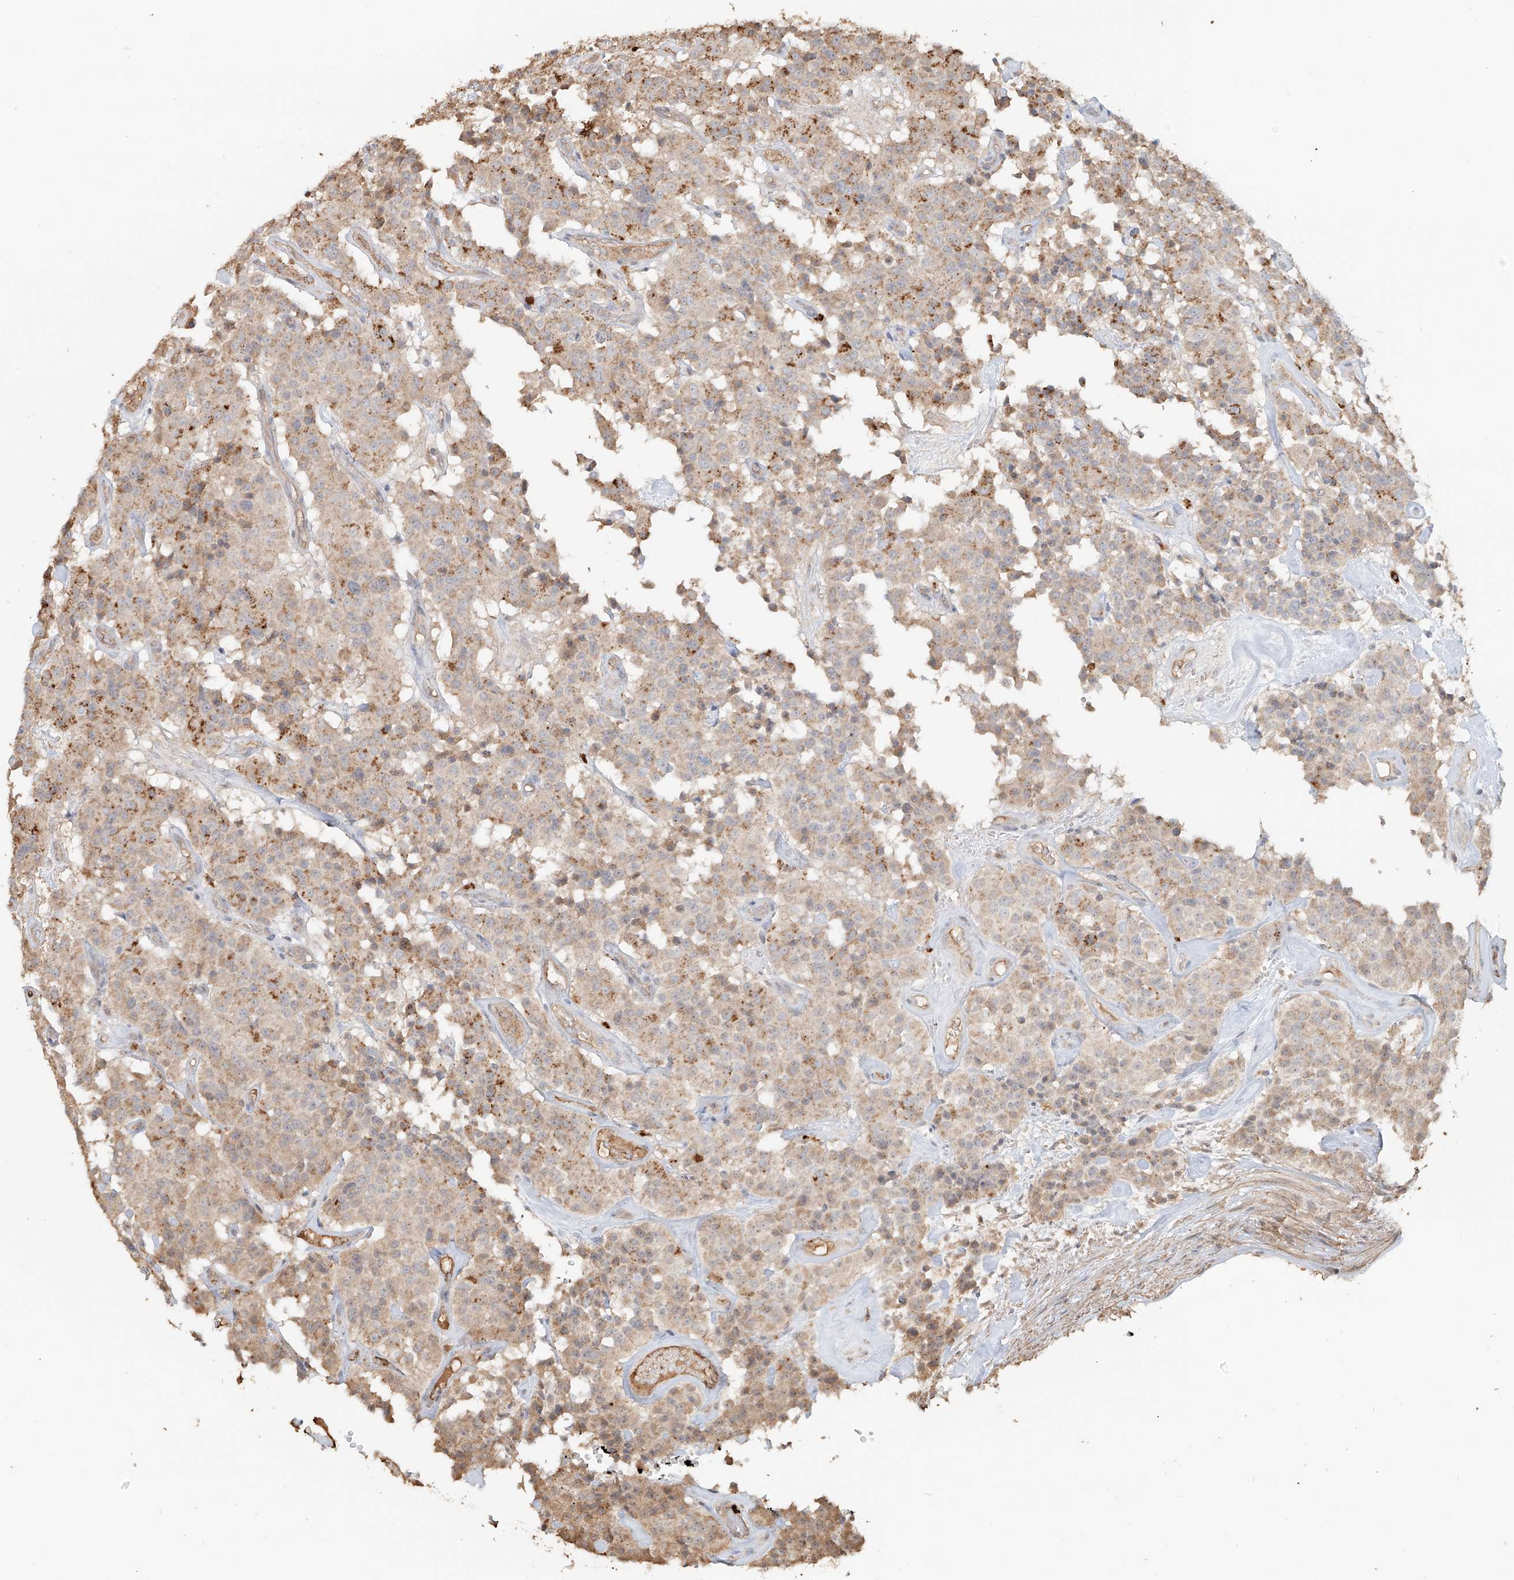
{"staining": {"intensity": "weak", "quantity": "<25%", "location": "cytoplasmic/membranous"}, "tissue": "carcinoid", "cell_type": "Tumor cells", "image_type": "cancer", "snomed": [{"axis": "morphology", "description": "Carcinoid, malignant, NOS"}, {"axis": "topography", "description": "Lung"}], "caption": "This is a histopathology image of immunohistochemistry (IHC) staining of carcinoid (malignant), which shows no positivity in tumor cells.", "gene": "NPHS1", "patient": {"sex": "male", "age": 30}}